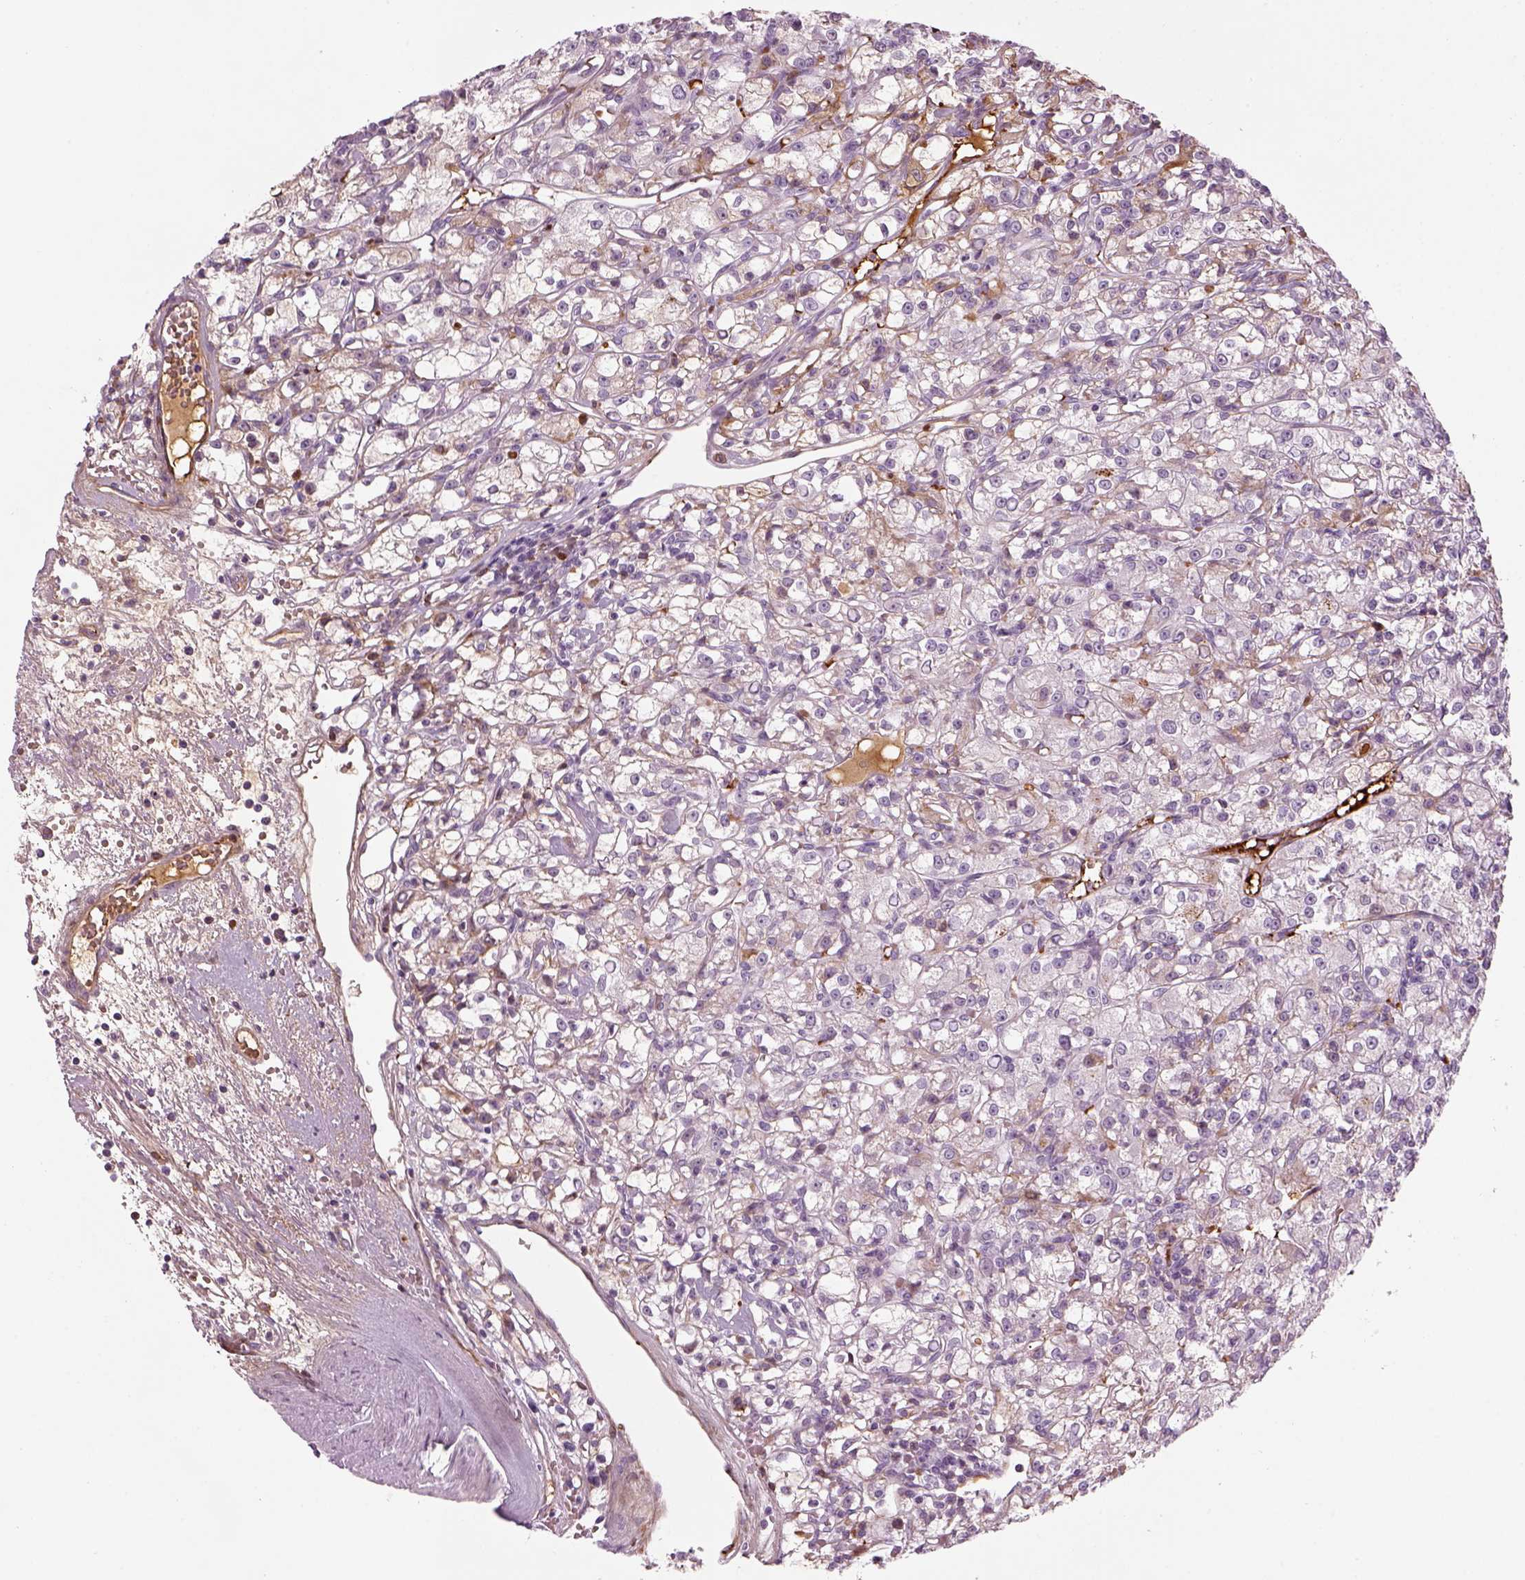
{"staining": {"intensity": "negative", "quantity": "none", "location": "none"}, "tissue": "renal cancer", "cell_type": "Tumor cells", "image_type": "cancer", "snomed": [{"axis": "morphology", "description": "Adenocarcinoma, NOS"}, {"axis": "topography", "description": "Kidney"}], "caption": "High power microscopy histopathology image of an immunohistochemistry (IHC) photomicrograph of renal adenocarcinoma, revealing no significant staining in tumor cells. (Stains: DAB (3,3'-diaminobenzidine) IHC with hematoxylin counter stain, Microscopy: brightfield microscopy at high magnification).", "gene": "PABPC1L2B", "patient": {"sex": "female", "age": 59}}